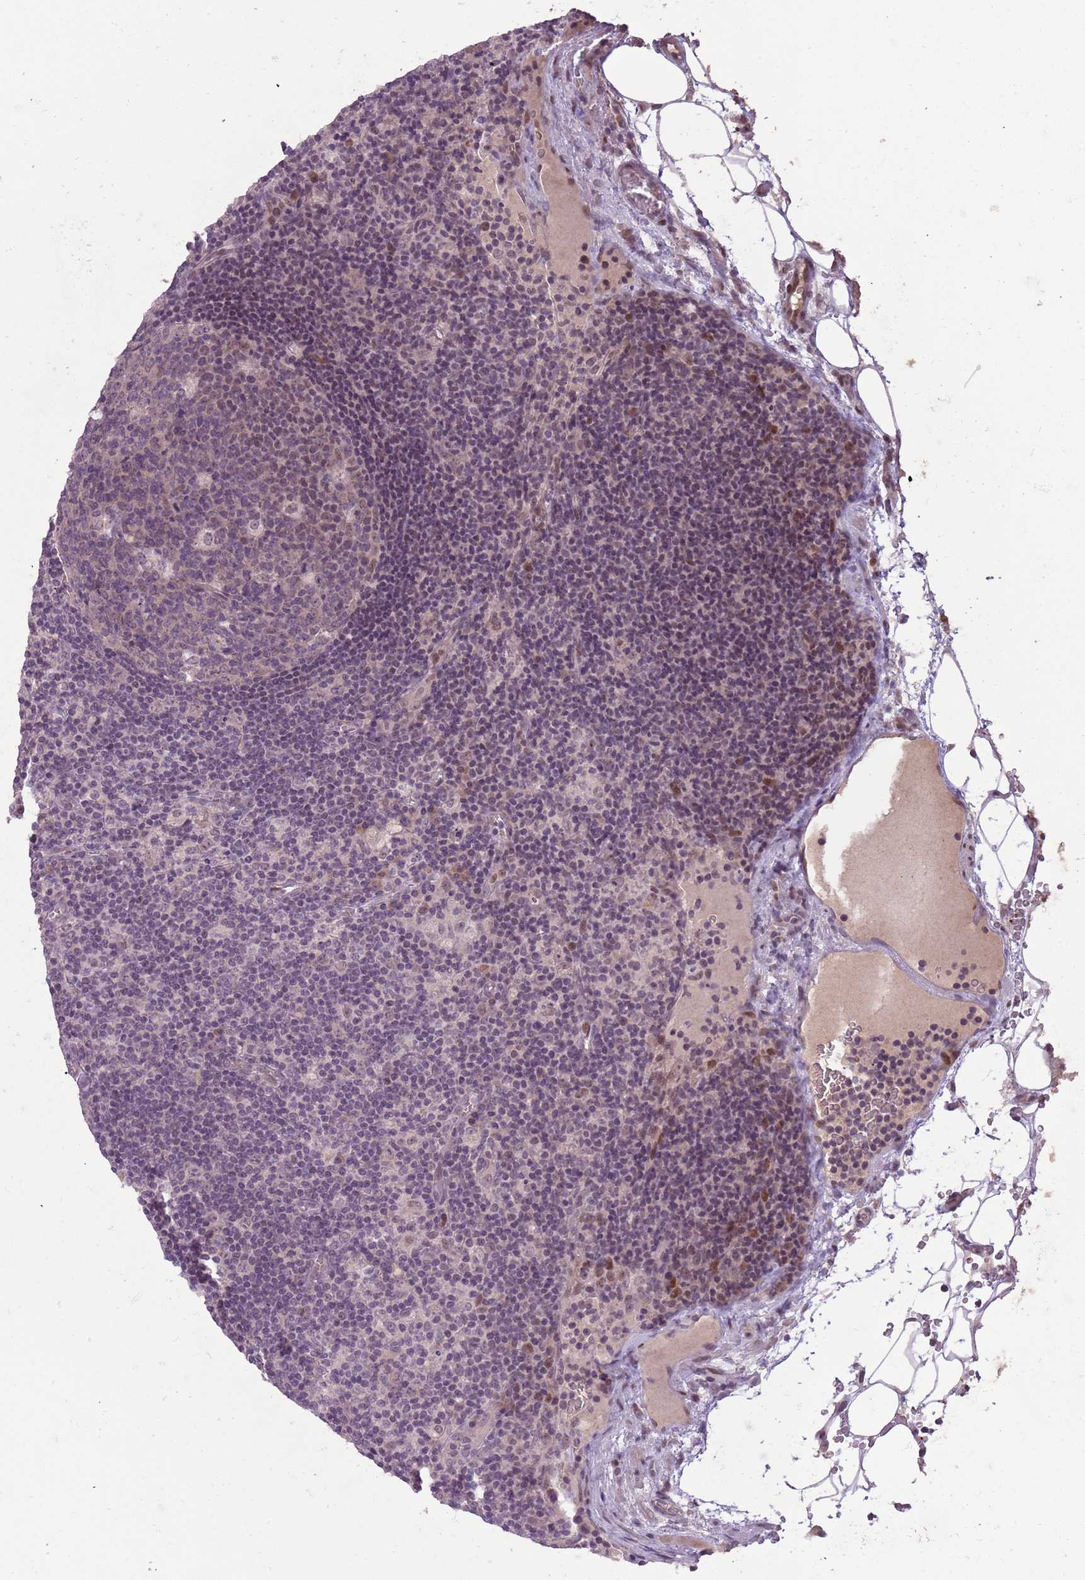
{"staining": {"intensity": "negative", "quantity": "none", "location": "none"}, "tissue": "lymph node", "cell_type": "Germinal center cells", "image_type": "normal", "snomed": [{"axis": "morphology", "description": "Normal tissue, NOS"}, {"axis": "topography", "description": "Lymph node"}], "caption": "This is a histopathology image of immunohistochemistry staining of normal lymph node, which shows no positivity in germinal center cells.", "gene": "SHROOM3", "patient": {"sex": "male", "age": 58}}